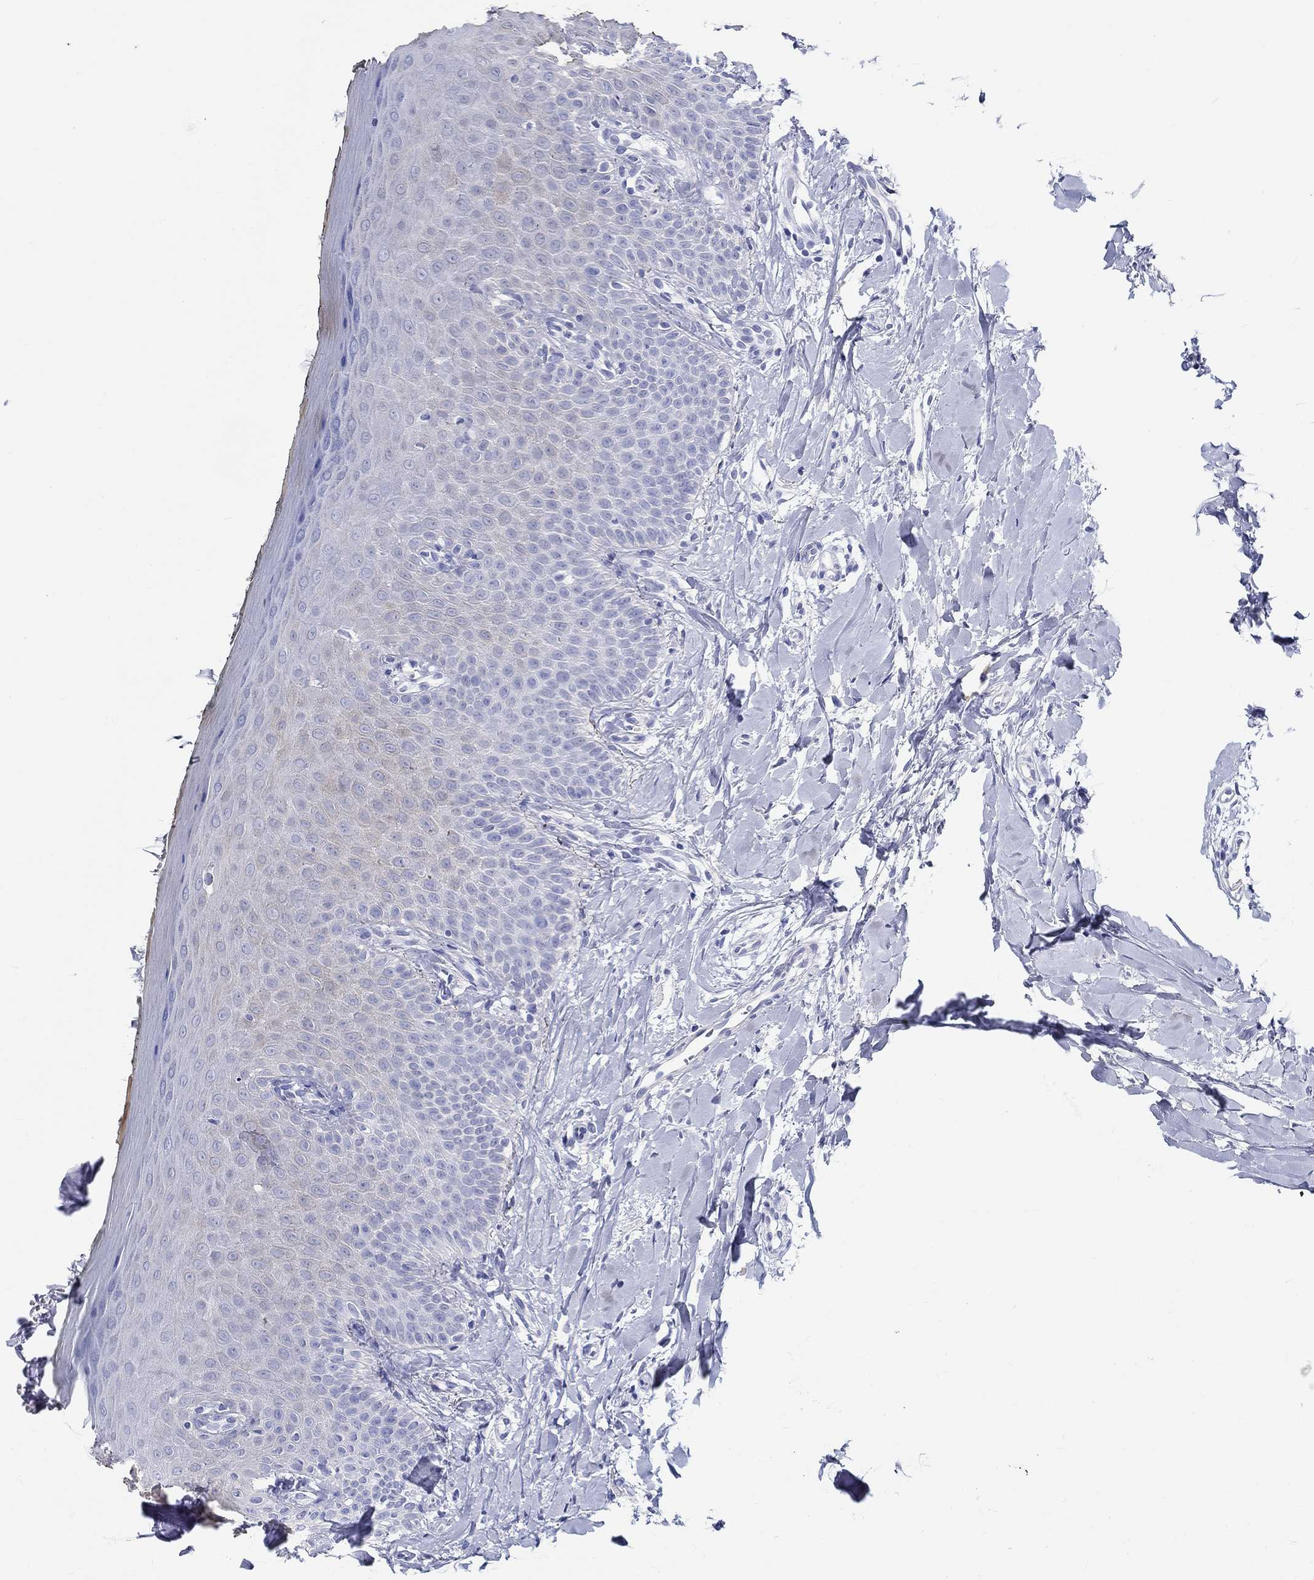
{"staining": {"intensity": "negative", "quantity": "none", "location": "none"}, "tissue": "oral mucosa", "cell_type": "Squamous epithelial cells", "image_type": "normal", "snomed": [{"axis": "morphology", "description": "Normal tissue, NOS"}, {"axis": "topography", "description": "Oral tissue"}], "caption": "Micrograph shows no significant protein expression in squamous epithelial cells of unremarkable oral mucosa. (DAB immunohistochemistry with hematoxylin counter stain).", "gene": "CRYGS", "patient": {"sex": "female", "age": 43}}